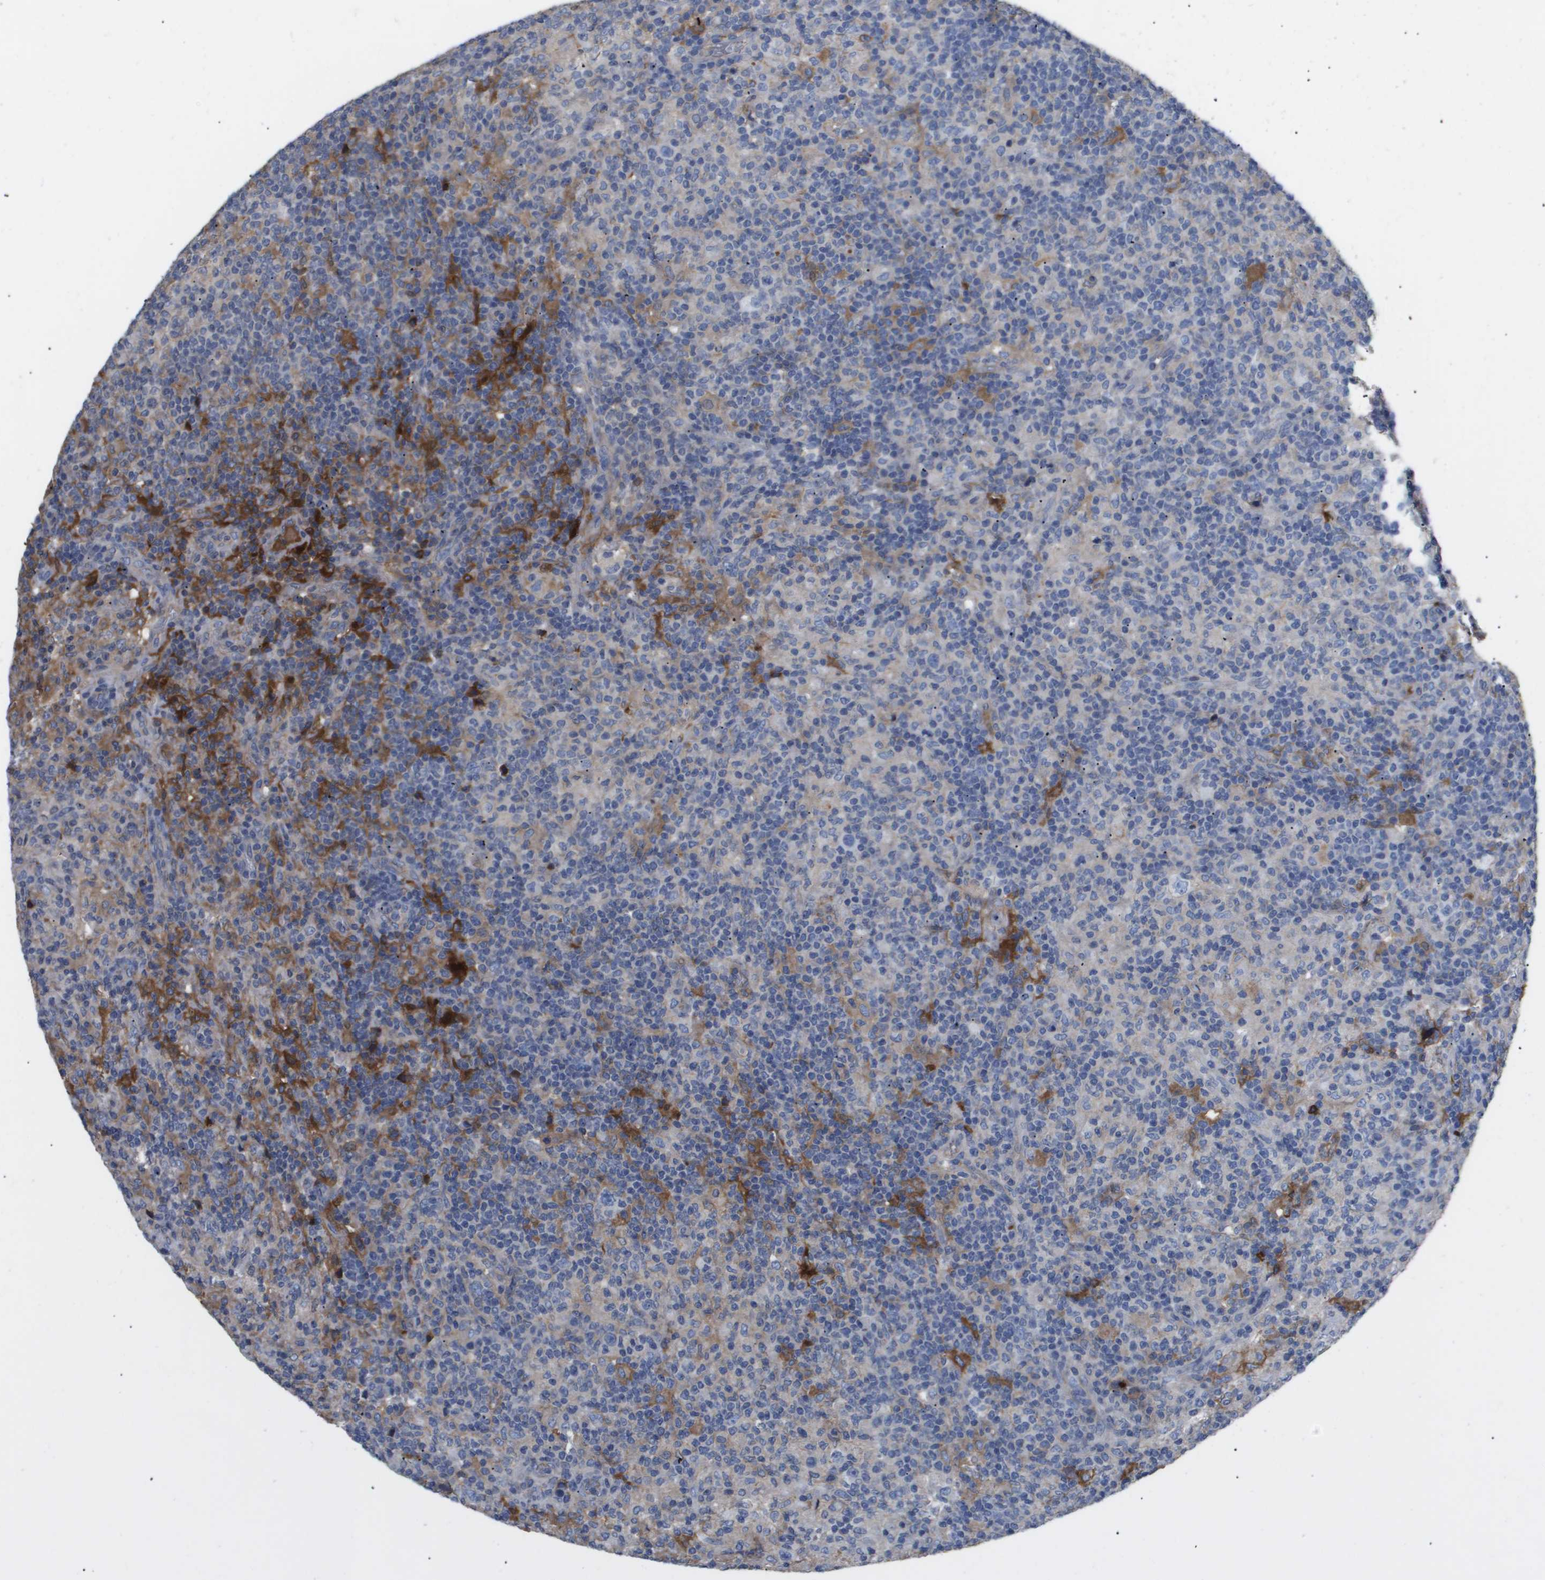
{"staining": {"intensity": "negative", "quantity": "none", "location": "none"}, "tissue": "lymphoma", "cell_type": "Tumor cells", "image_type": "cancer", "snomed": [{"axis": "morphology", "description": "Hodgkin's disease, NOS"}, {"axis": "topography", "description": "Lymph node"}], "caption": "There is no significant staining in tumor cells of Hodgkin's disease. (DAB IHC with hematoxylin counter stain).", "gene": "SERPINA6", "patient": {"sex": "male", "age": 70}}